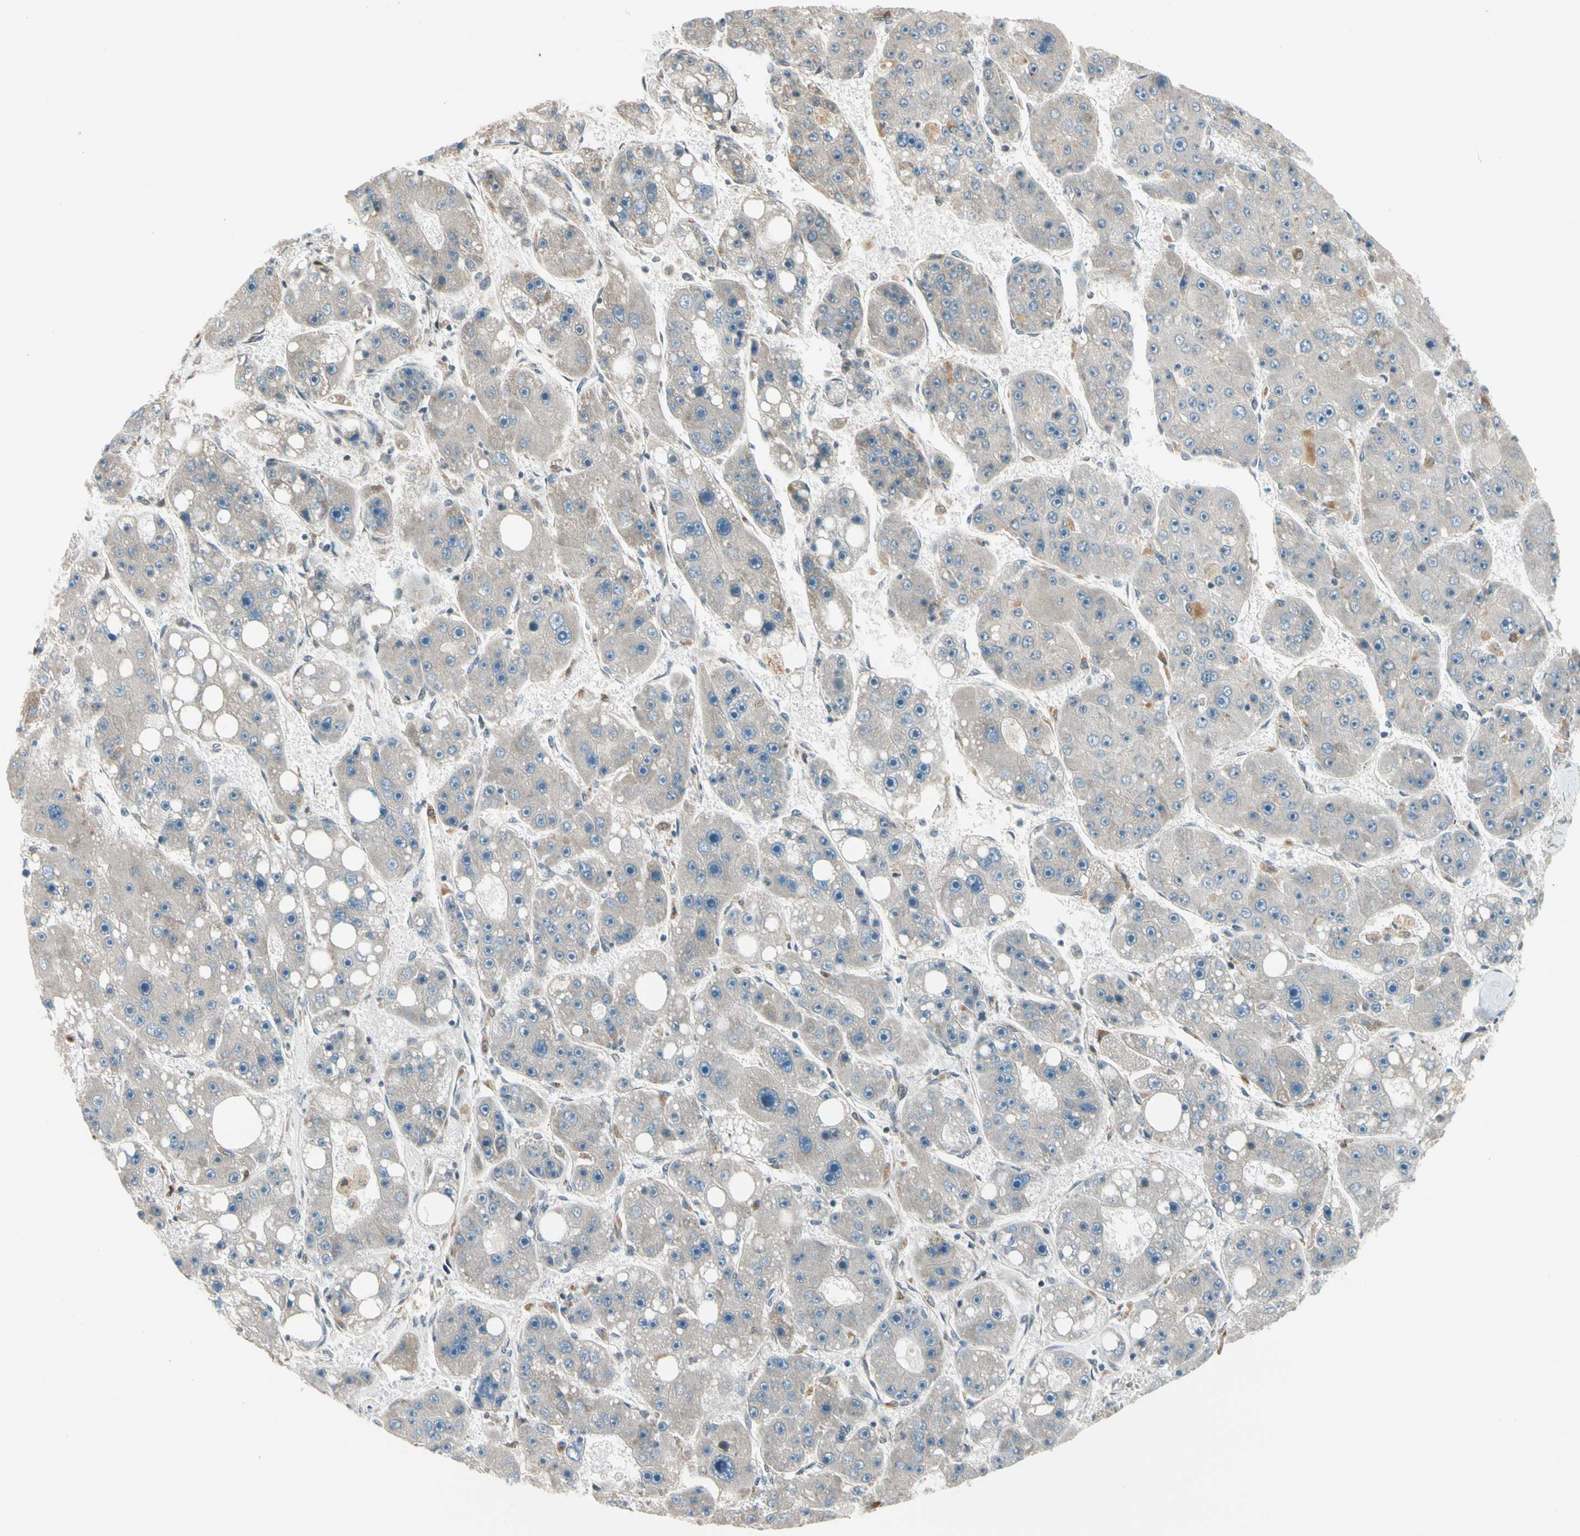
{"staining": {"intensity": "negative", "quantity": "none", "location": "none"}, "tissue": "liver cancer", "cell_type": "Tumor cells", "image_type": "cancer", "snomed": [{"axis": "morphology", "description": "Carcinoma, Hepatocellular, NOS"}, {"axis": "topography", "description": "Liver"}], "caption": "Immunohistochemical staining of liver hepatocellular carcinoma displays no significant expression in tumor cells. Nuclei are stained in blue.", "gene": "TRIO", "patient": {"sex": "female", "age": 61}}